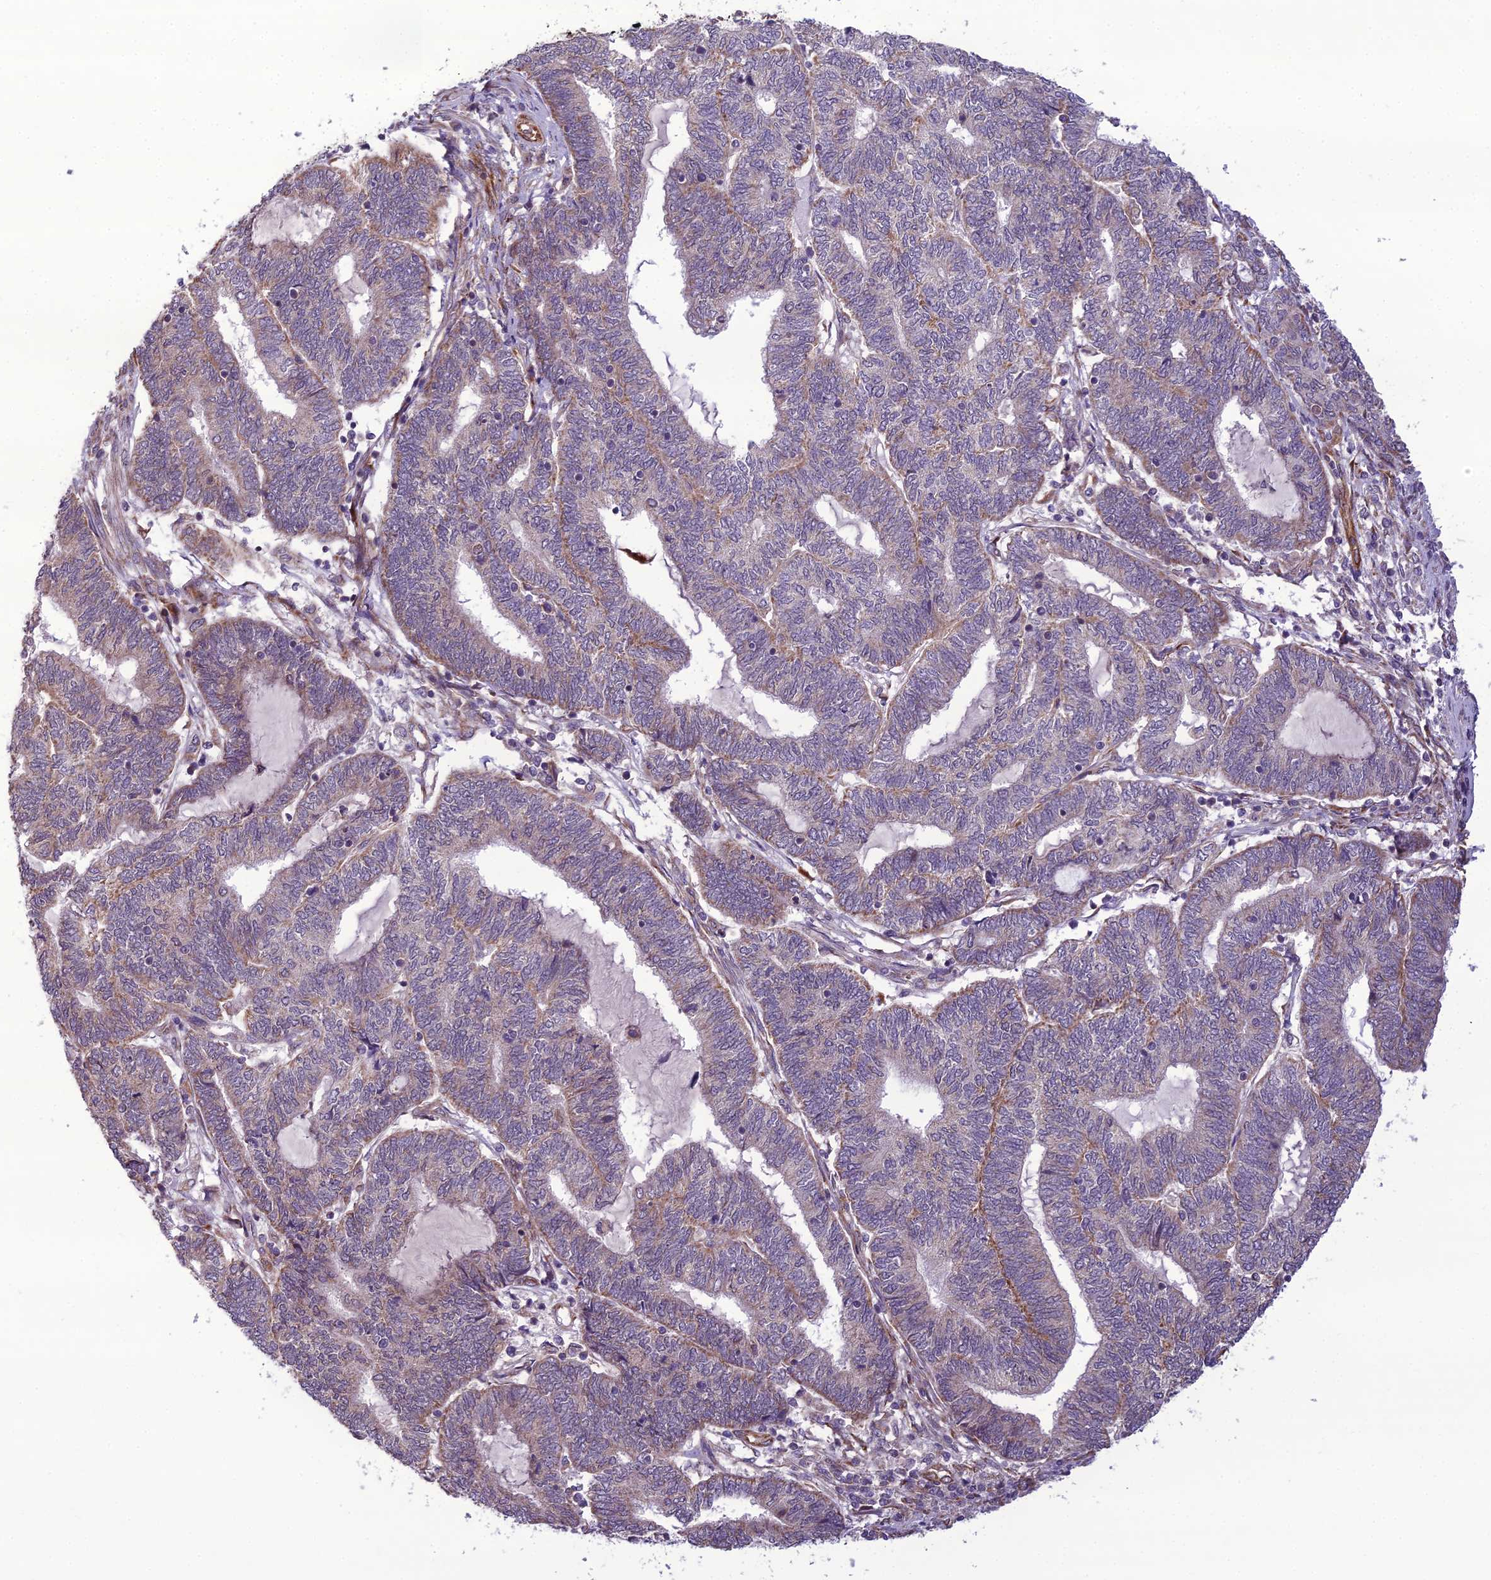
{"staining": {"intensity": "weak", "quantity": "25%-75%", "location": "cytoplasmic/membranous"}, "tissue": "endometrial cancer", "cell_type": "Tumor cells", "image_type": "cancer", "snomed": [{"axis": "morphology", "description": "Adenocarcinoma, NOS"}, {"axis": "topography", "description": "Uterus"}, {"axis": "topography", "description": "Endometrium"}], "caption": "The photomicrograph exhibits staining of adenocarcinoma (endometrial), revealing weak cytoplasmic/membranous protein expression (brown color) within tumor cells.", "gene": "NODAL", "patient": {"sex": "female", "age": 70}}